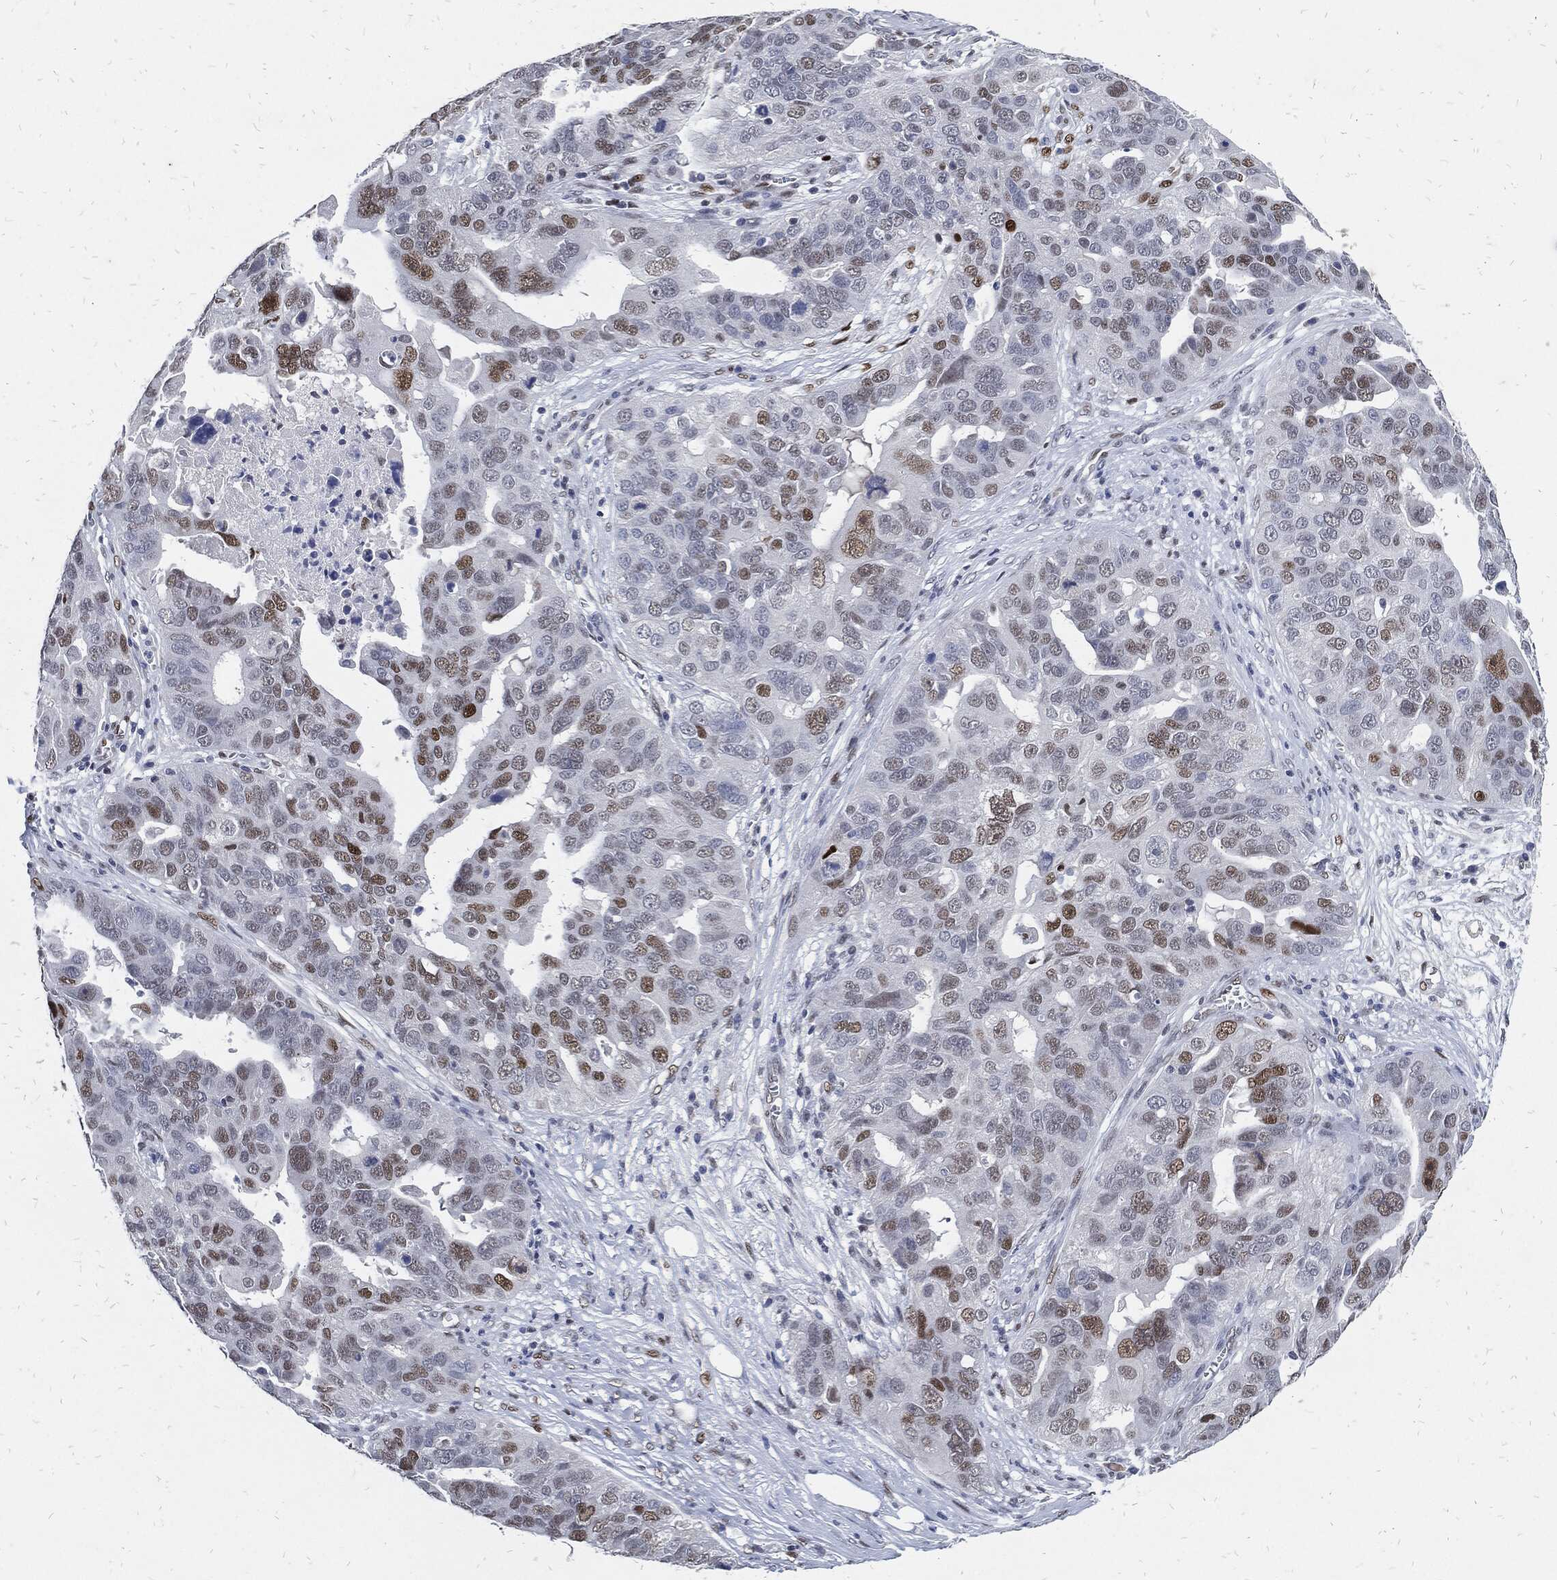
{"staining": {"intensity": "moderate", "quantity": "<25%", "location": "nuclear"}, "tissue": "ovarian cancer", "cell_type": "Tumor cells", "image_type": "cancer", "snomed": [{"axis": "morphology", "description": "Carcinoma, endometroid"}, {"axis": "topography", "description": "Soft tissue"}, {"axis": "topography", "description": "Ovary"}], "caption": "DAB (3,3'-diaminobenzidine) immunohistochemical staining of endometroid carcinoma (ovarian) displays moderate nuclear protein expression in approximately <25% of tumor cells.", "gene": "JUN", "patient": {"sex": "female", "age": 52}}